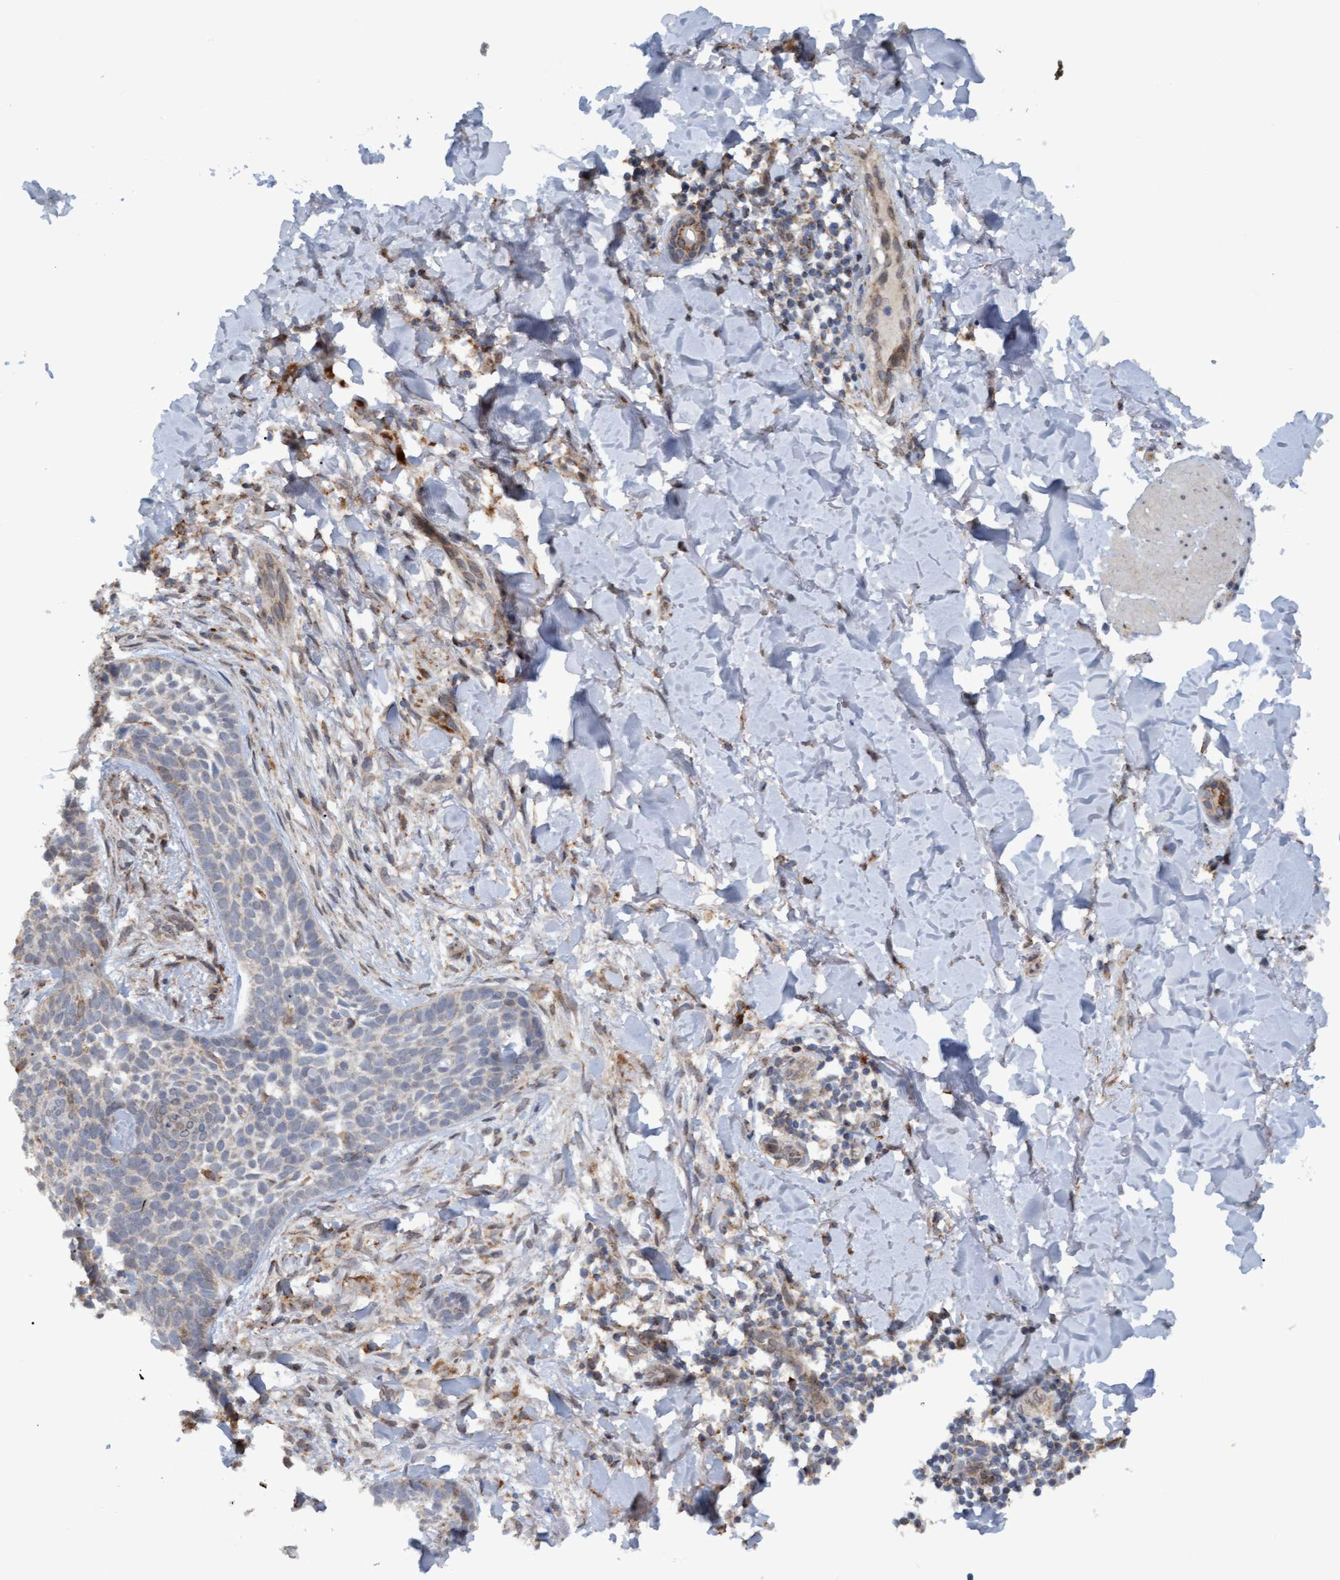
{"staining": {"intensity": "negative", "quantity": "none", "location": "none"}, "tissue": "skin cancer", "cell_type": "Tumor cells", "image_type": "cancer", "snomed": [{"axis": "morphology", "description": "Normal tissue, NOS"}, {"axis": "morphology", "description": "Basal cell carcinoma"}, {"axis": "topography", "description": "Skin"}], "caption": "Tumor cells show no significant protein expression in skin cancer (basal cell carcinoma).", "gene": "MGLL", "patient": {"sex": "male", "age": 67}}